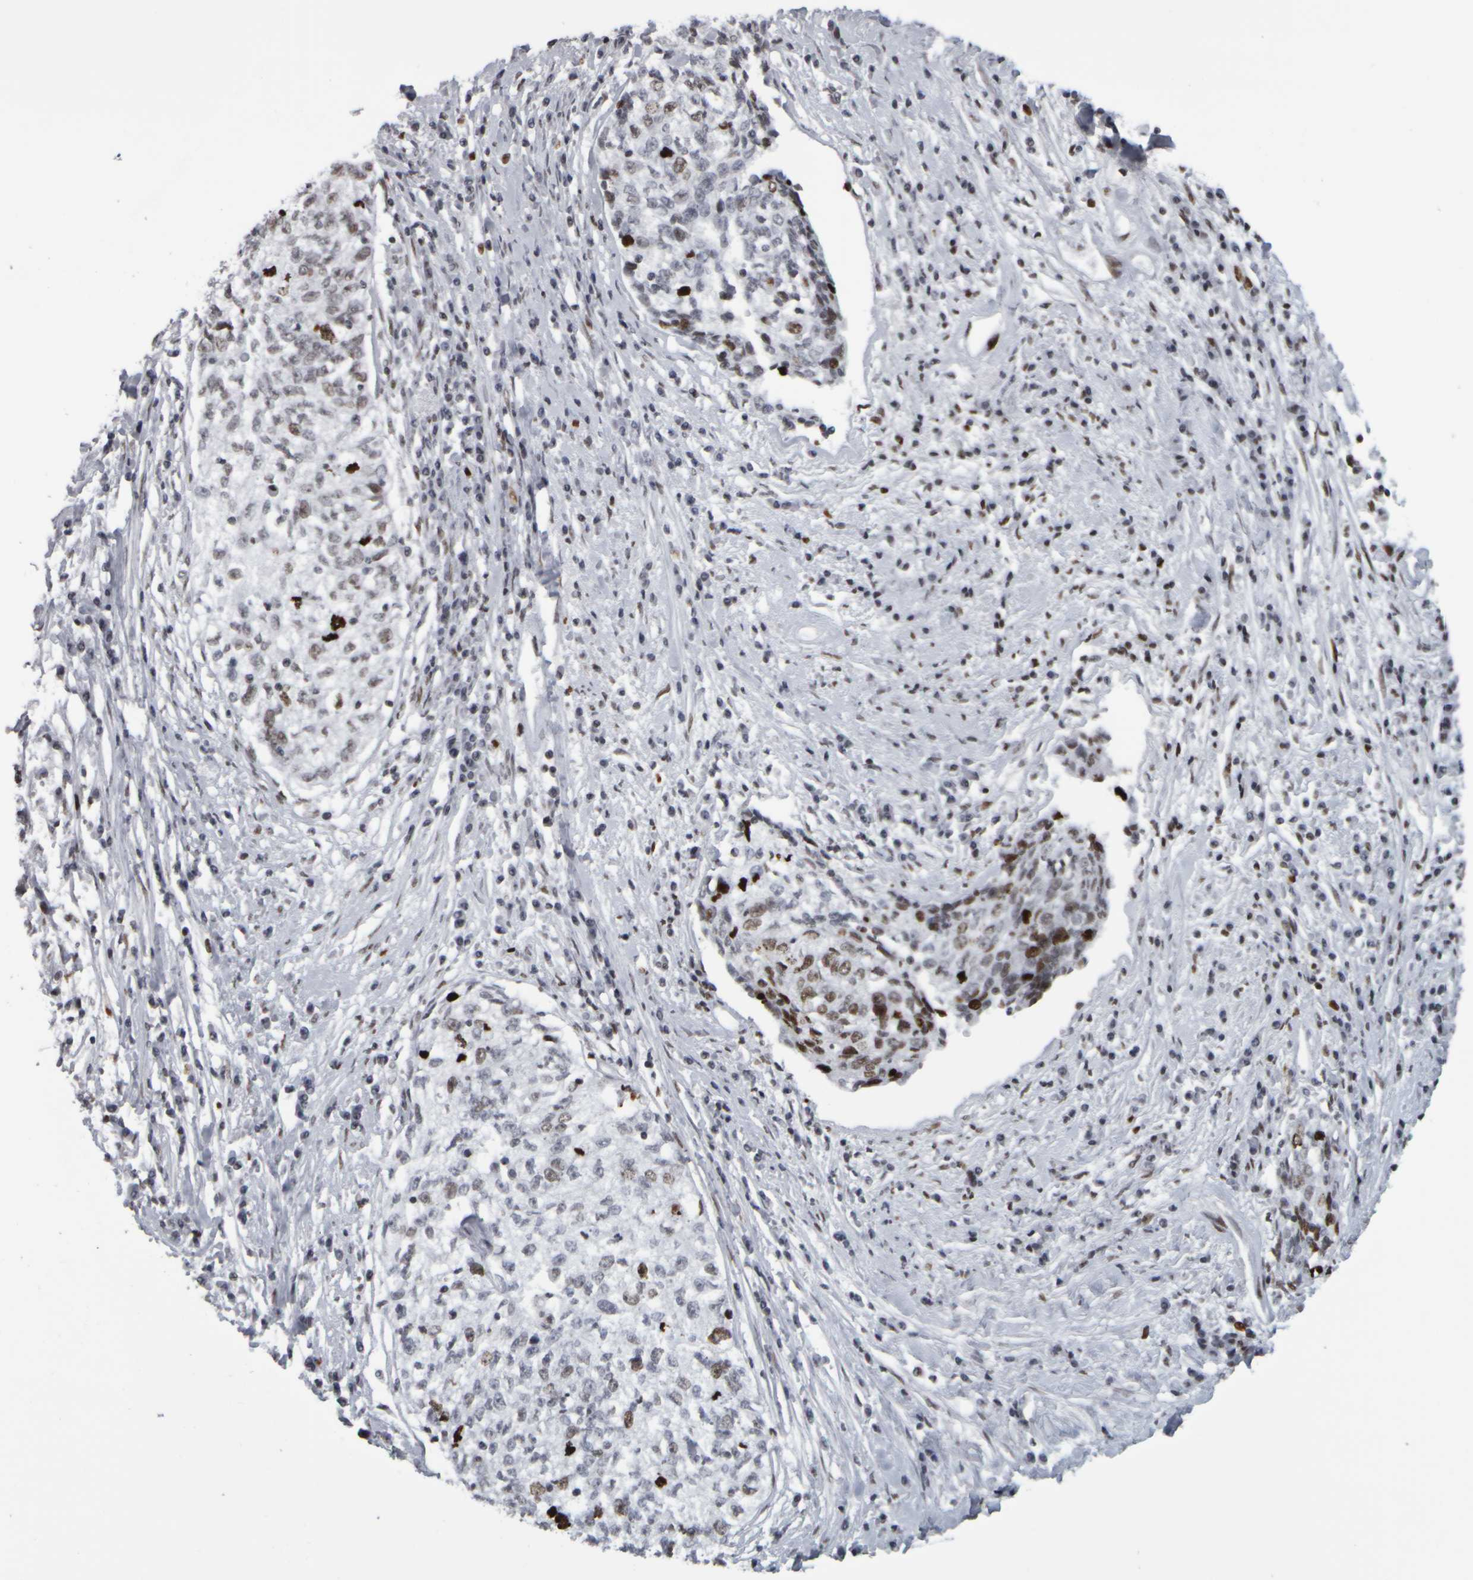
{"staining": {"intensity": "moderate", "quantity": "<25%", "location": "nuclear"}, "tissue": "cervical cancer", "cell_type": "Tumor cells", "image_type": "cancer", "snomed": [{"axis": "morphology", "description": "Squamous cell carcinoma, NOS"}, {"axis": "topography", "description": "Cervix"}], "caption": "Protein expression analysis of squamous cell carcinoma (cervical) displays moderate nuclear expression in approximately <25% of tumor cells. (DAB (3,3'-diaminobenzidine) = brown stain, brightfield microscopy at high magnification).", "gene": "TOP2B", "patient": {"sex": "female", "age": 57}}